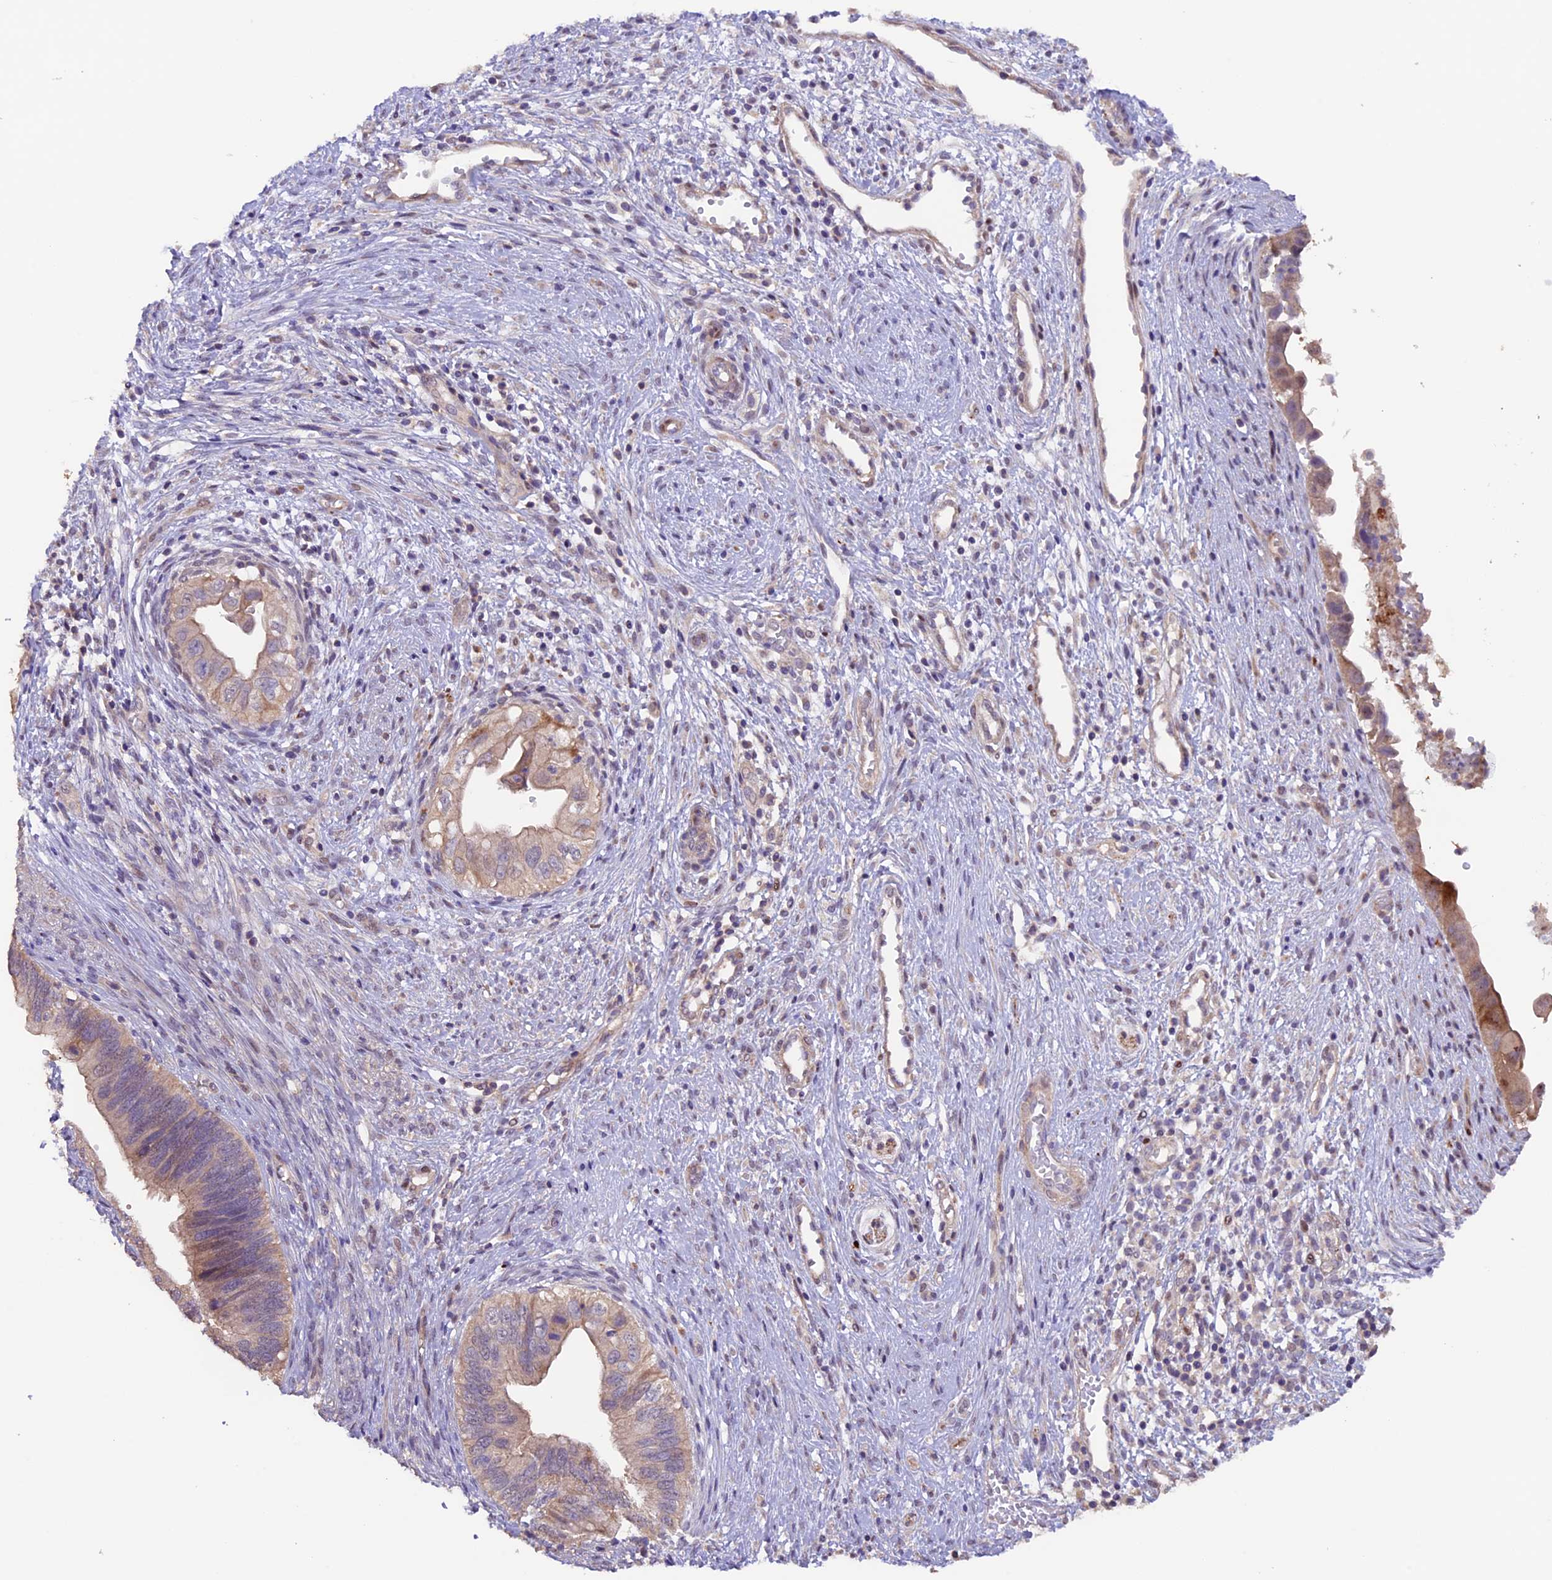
{"staining": {"intensity": "weak", "quantity": ">75%", "location": "cytoplasmic/membranous"}, "tissue": "cervical cancer", "cell_type": "Tumor cells", "image_type": "cancer", "snomed": [{"axis": "morphology", "description": "Adenocarcinoma, NOS"}, {"axis": "topography", "description": "Cervix"}], "caption": "An immunohistochemistry (IHC) histopathology image of tumor tissue is shown. Protein staining in brown highlights weak cytoplasmic/membranous positivity in cervical cancer within tumor cells.", "gene": "NCK2", "patient": {"sex": "female", "age": 42}}